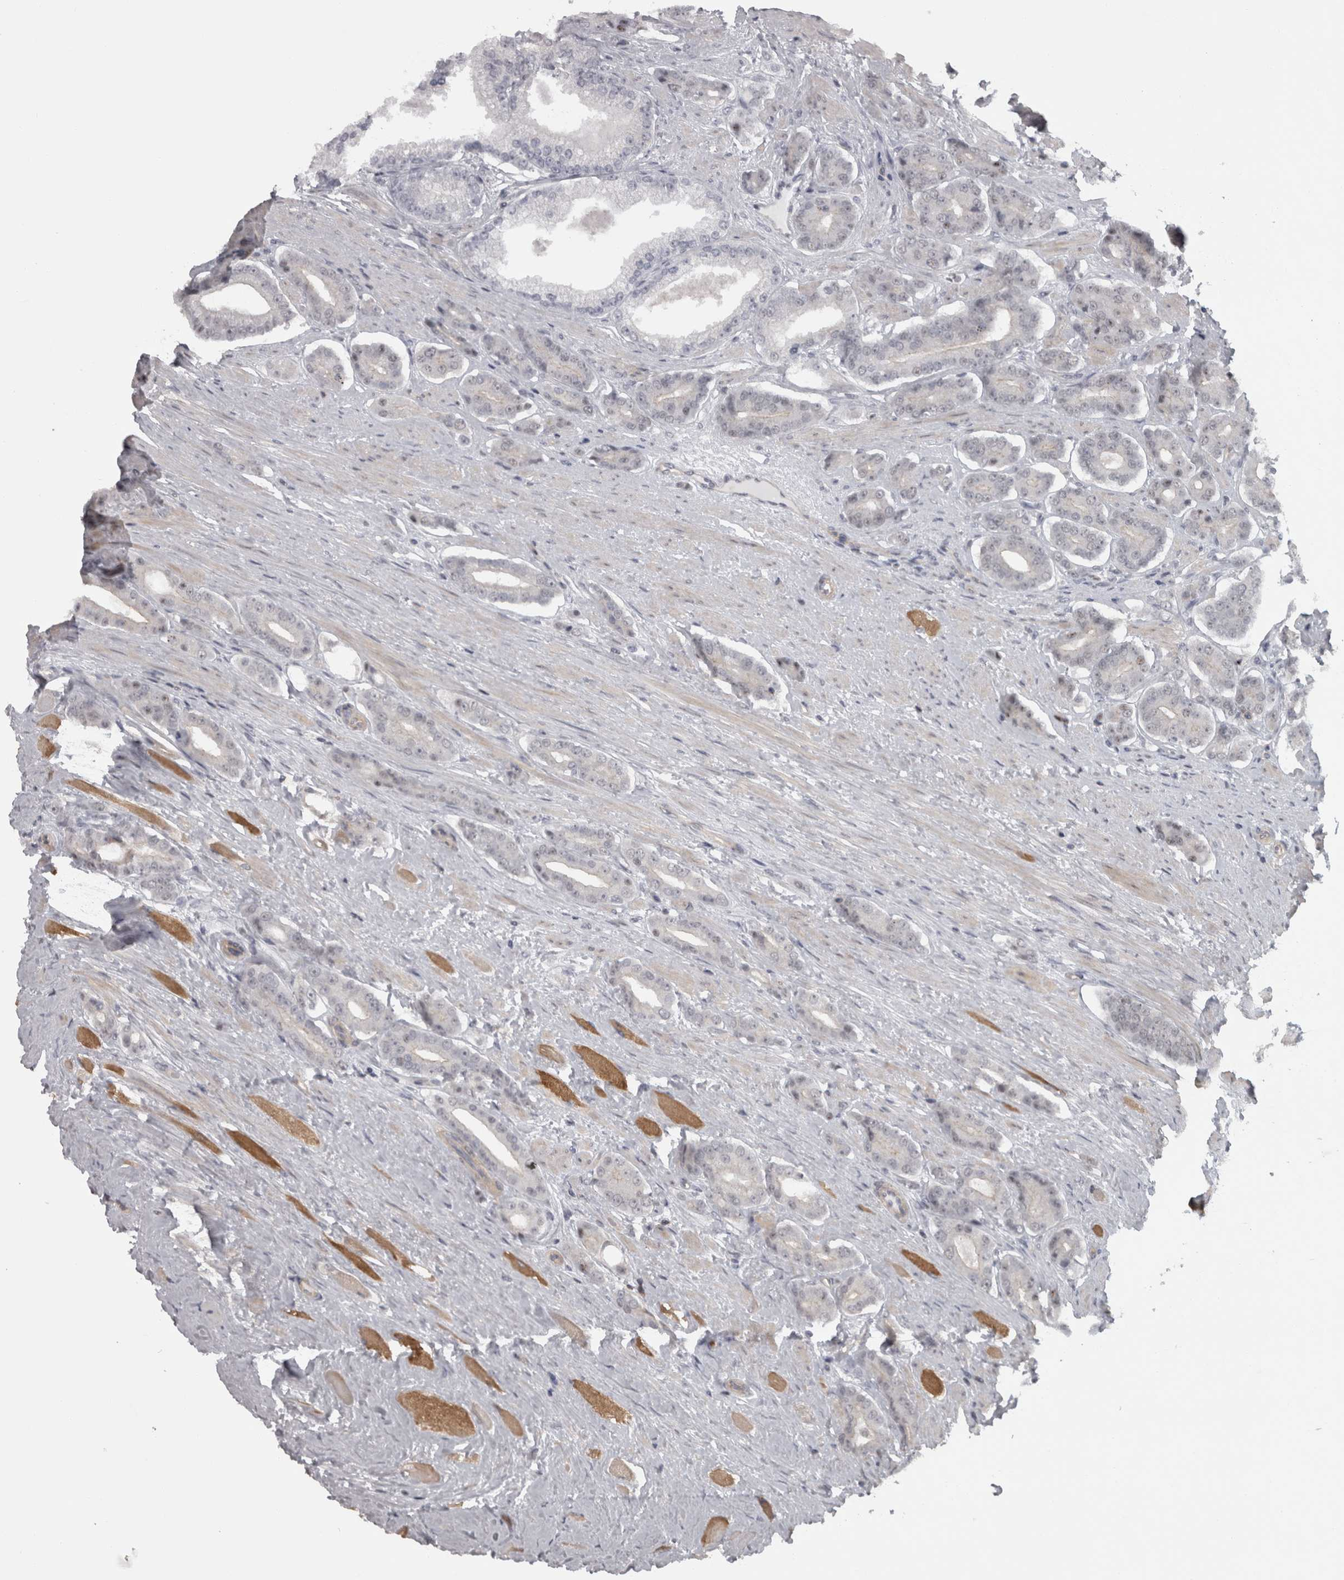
{"staining": {"intensity": "negative", "quantity": "none", "location": "none"}, "tissue": "prostate cancer", "cell_type": "Tumor cells", "image_type": "cancer", "snomed": [{"axis": "morphology", "description": "Adenocarcinoma, High grade"}, {"axis": "topography", "description": "Prostate"}], "caption": "DAB immunohistochemical staining of prostate high-grade adenocarcinoma displays no significant positivity in tumor cells. (Stains: DAB (3,3'-diaminobenzidine) IHC with hematoxylin counter stain, Microscopy: brightfield microscopy at high magnification).", "gene": "PPP1R12B", "patient": {"sex": "male", "age": 71}}